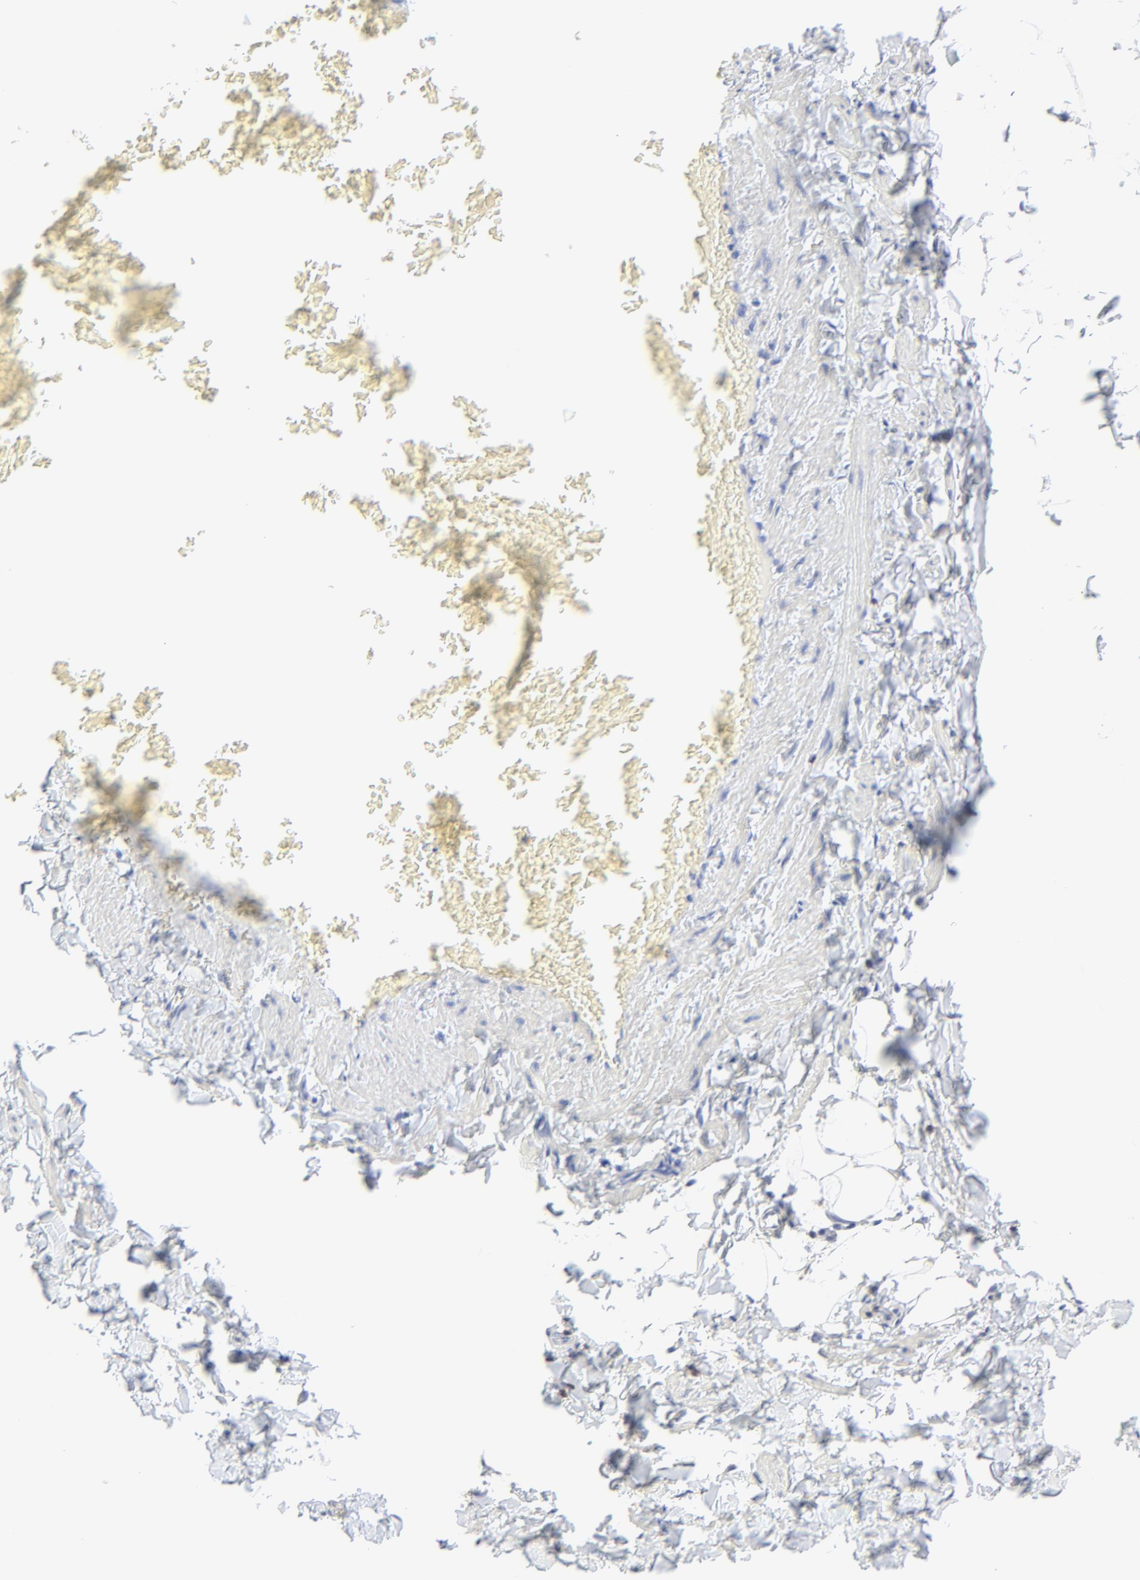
{"staining": {"intensity": "negative", "quantity": "none", "location": "none"}, "tissue": "adipose tissue", "cell_type": "Adipocytes", "image_type": "normal", "snomed": [{"axis": "morphology", "description": "Normal tissue, NOS"}, {"axis": "topography", "description": "Vascular tissue"}], "caption": "Adipocytes are negative for brown protein staining in normal adipose tissue. (DAB (3,3'-diaminobenzidine) immunohistochemistry visualized using brightfield microscopy, high magnification).", "gene": "LCK", "patient": {"sex": "male", "age": 41}}